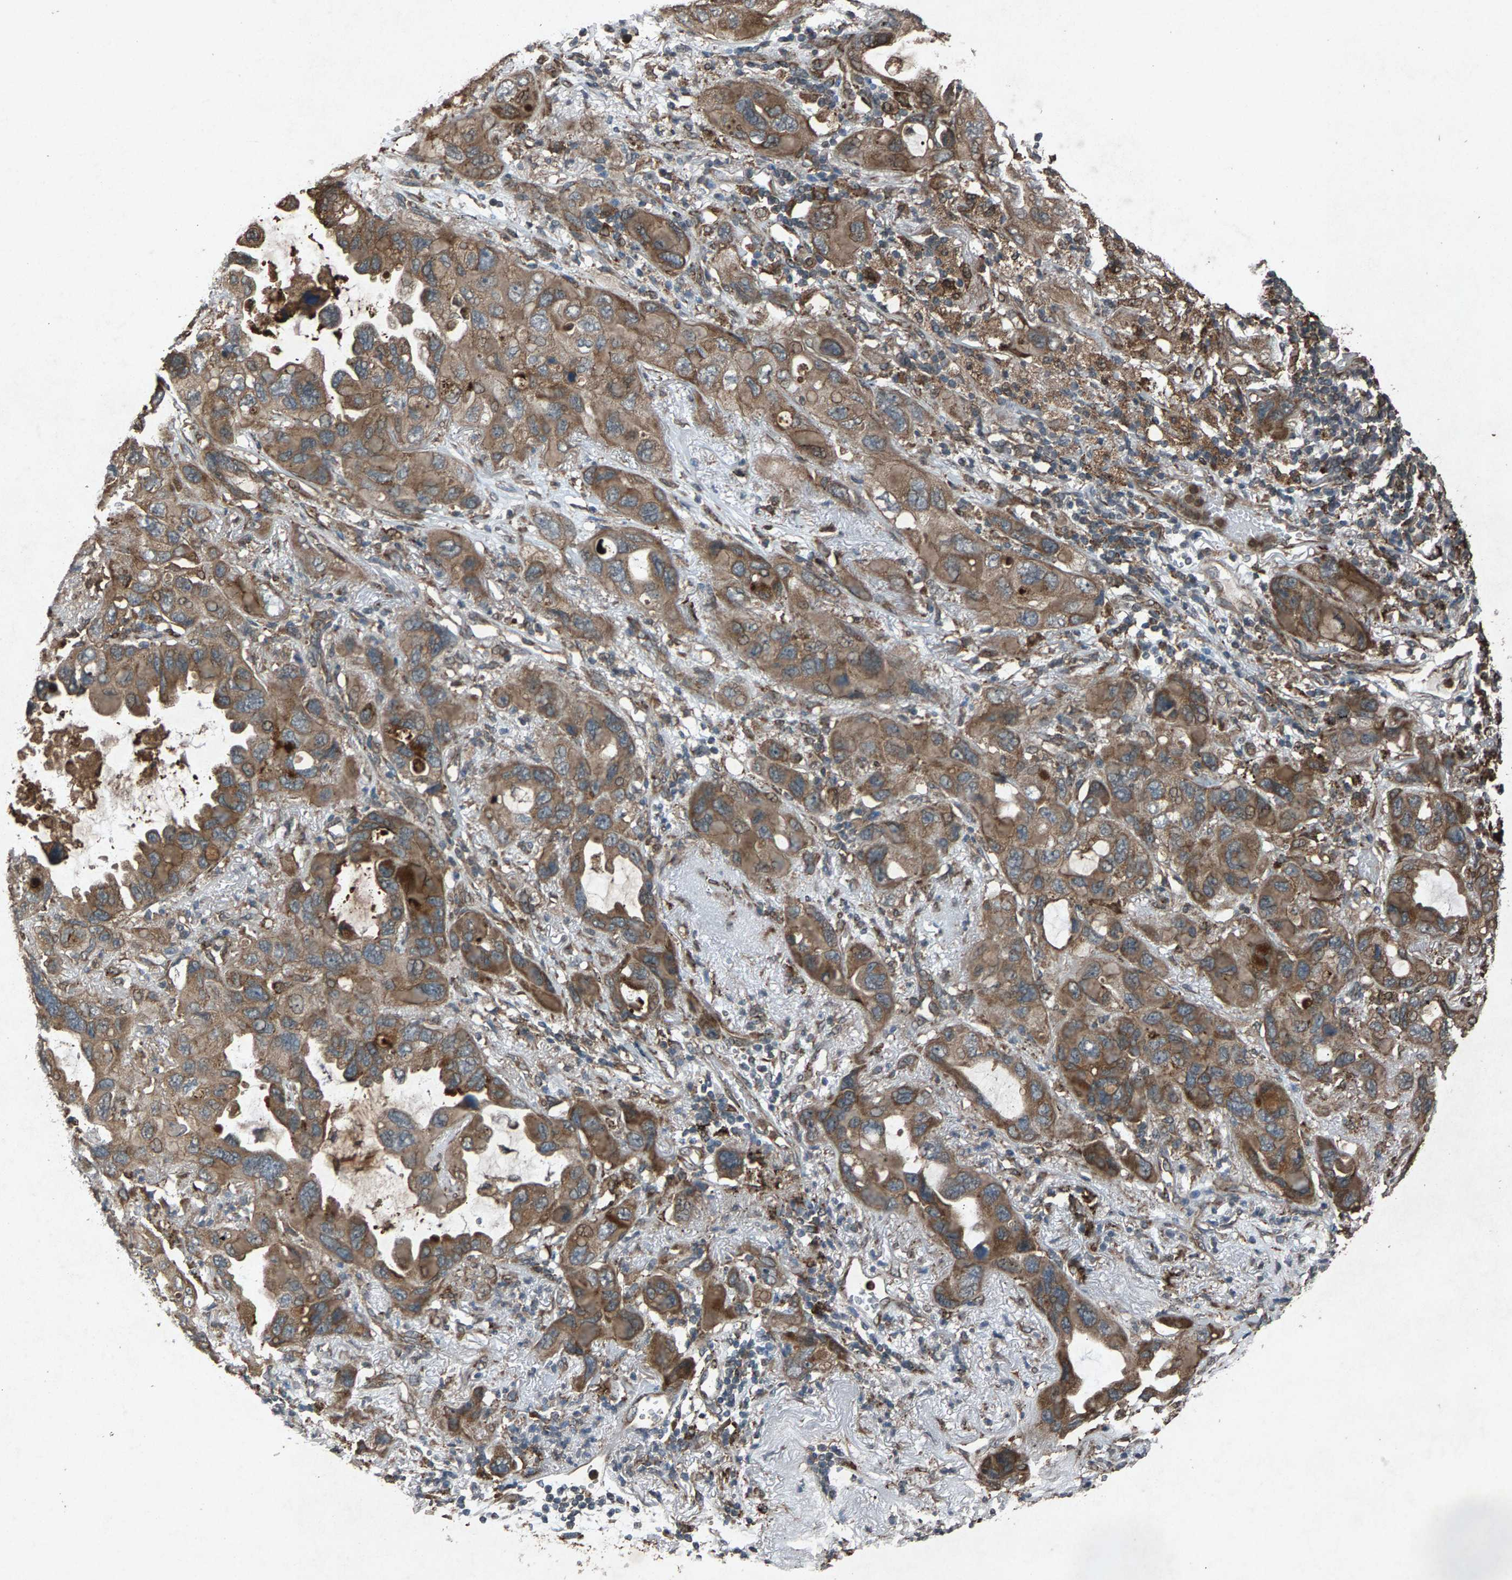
{"staining": {"intensity": "moderate", "quantity": ">75%", "location": "cytoplasmic/membranous"}, "tissue": "lung cancer", "cell_type": "Tumor cells", "image_type": "cancer", "snomed": [{"axis": "morphology", "description": "Squamous cell carcinoma, NOS"}, {"axis": "topography", "description": "Lung"}], "caption": "Immunohistochemistry (IHC) (DAB) staining of squamous cell carcinoma (lung) demonstrates moderate cytoplasmic/membranous protein expression in about >75% of tumor cells.", "gene": "CALR", "patient": {"sex": "female", "age": 73}}